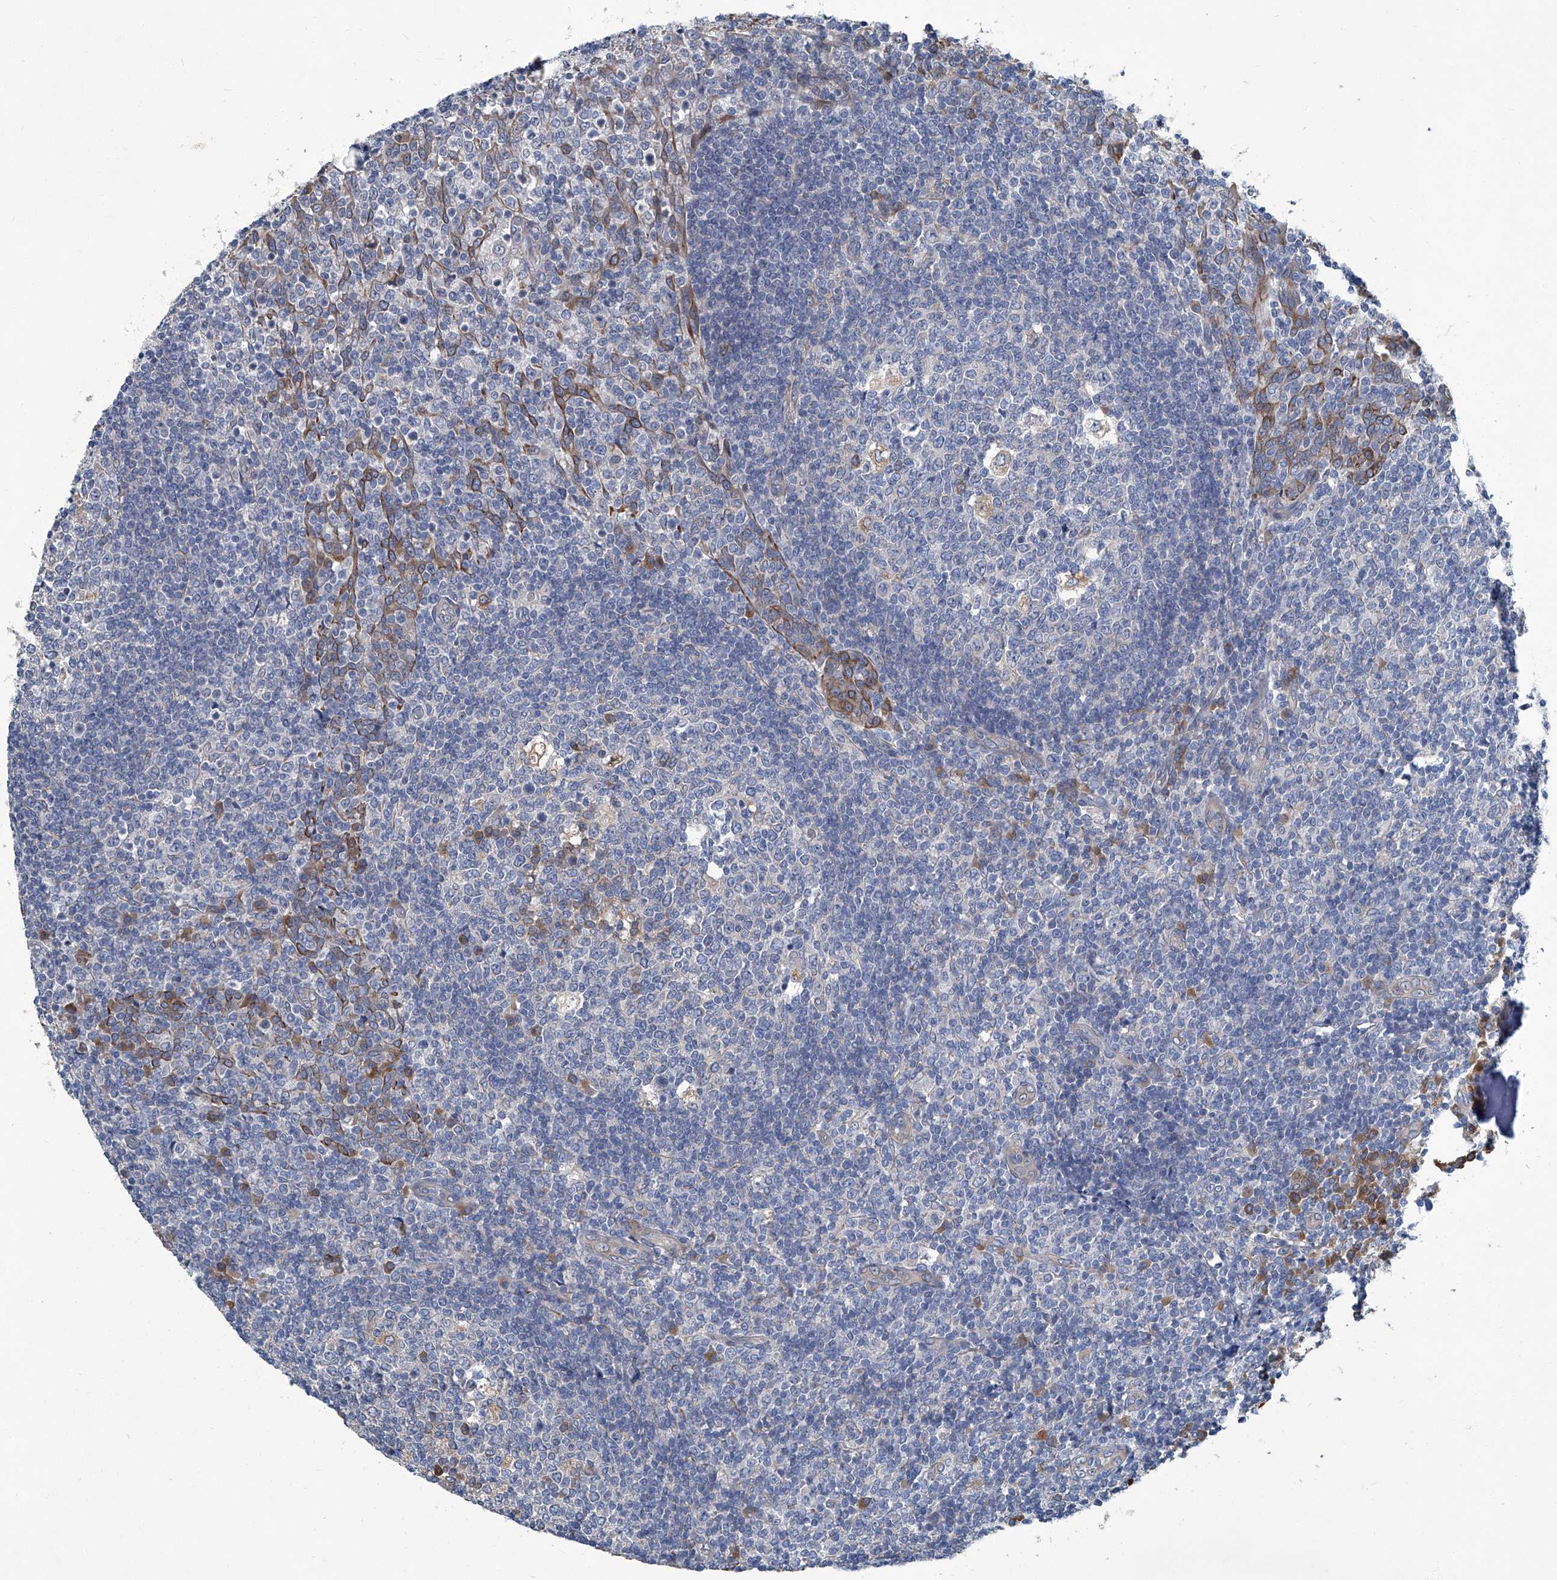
{"staining": {"intensity": "moderate", "quantity": "<25%", "location": "cytoplasmic/membranous"}, "tissue": "tonsil", "cell_type": "Germinal center cells", "image_type": "normal", "snomed": [{"axis": "morphology", "description": "Normal tissue, NOS"}, {"axis": "topography", "description": "Tonsil"}], "caption": "Immunohistochemistry (DAB) staining of unremarkable tonsil demonstrates moderate cytoplasmic/membranous protein staining in approximately <25% of germinal center cells. Ihc stains the protein in brown and the nuclei are stained blue.", "gene": "SLC26A11", "patient": {"sex": "female", "age": 19}}